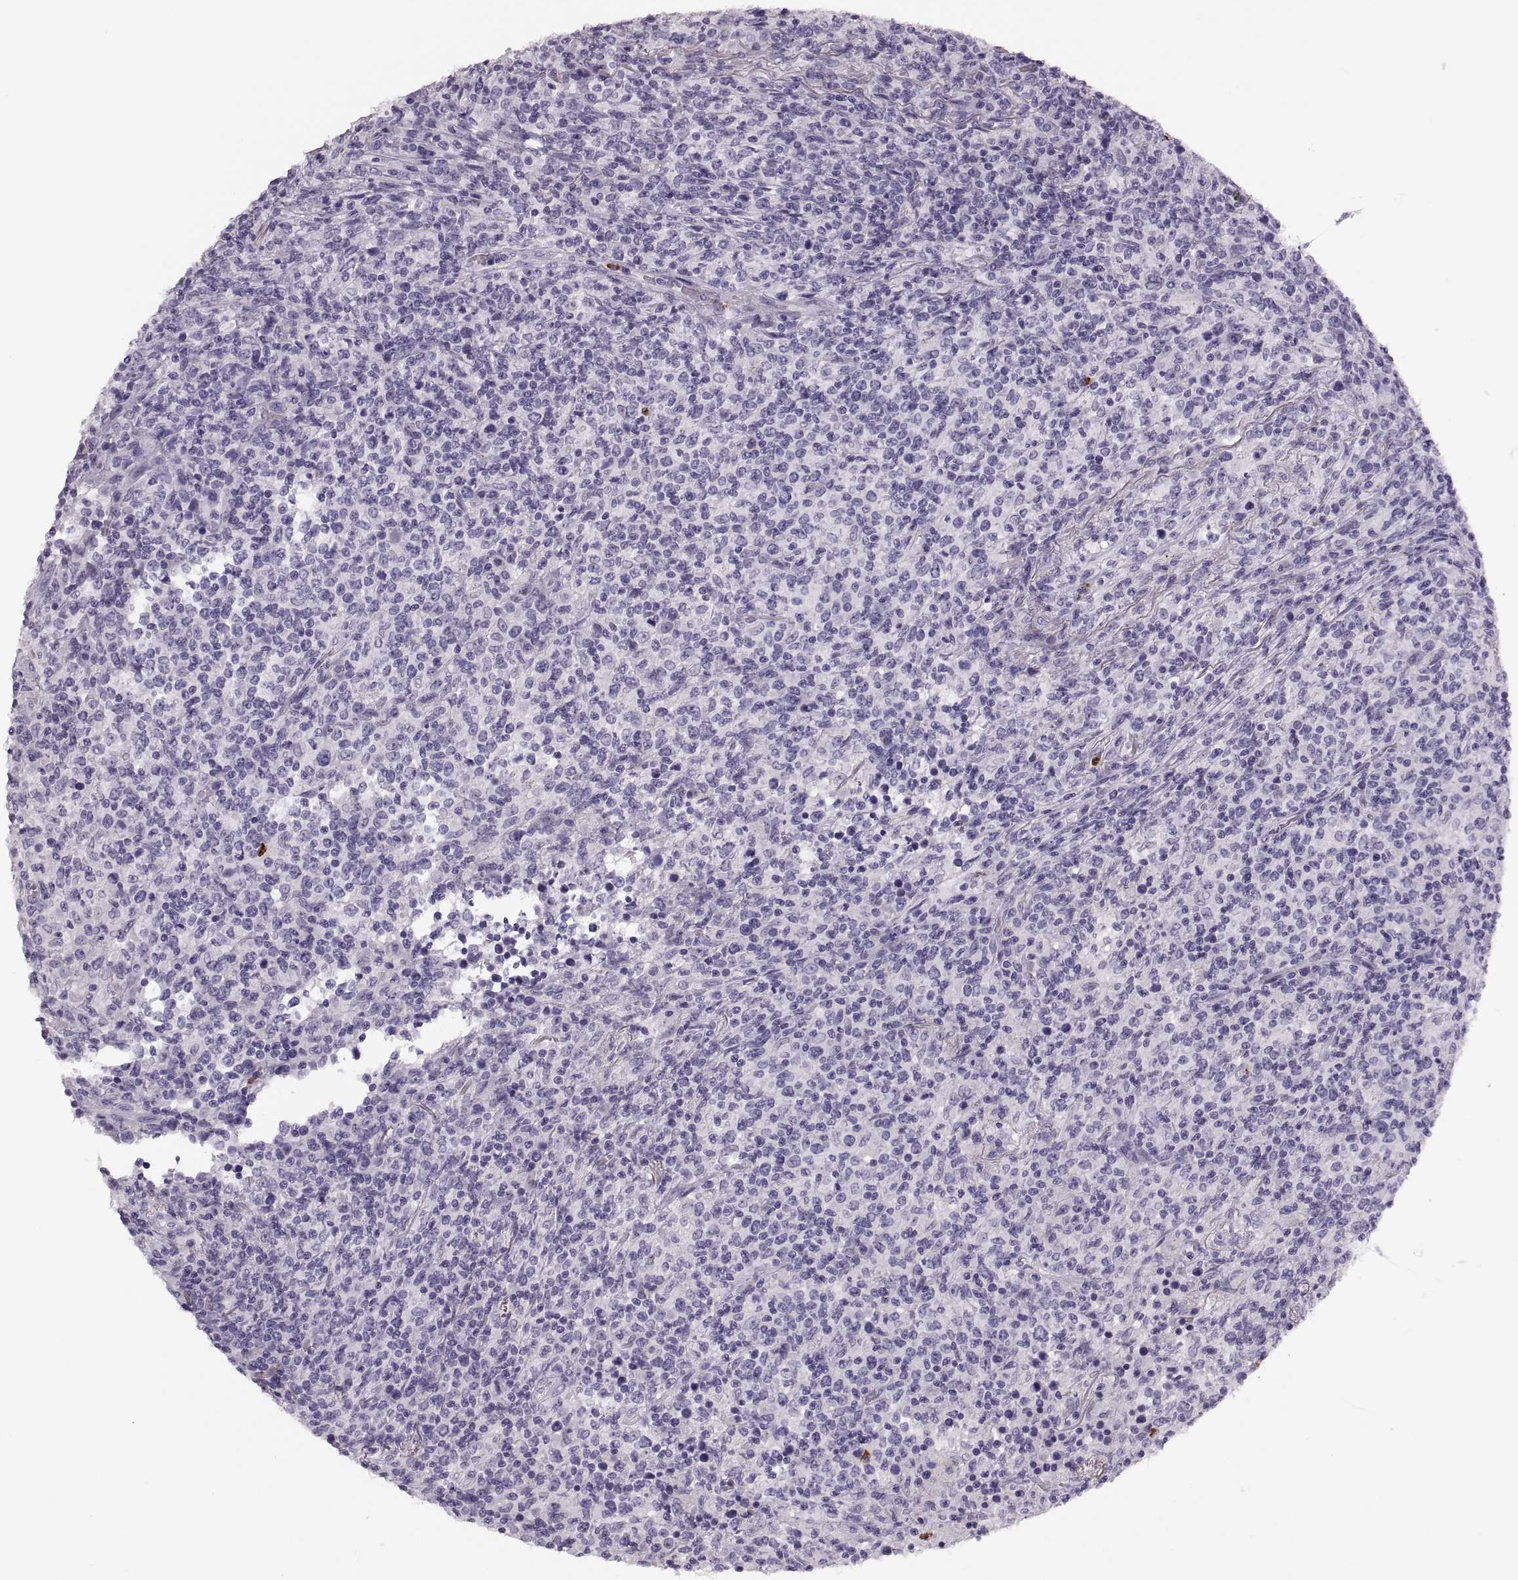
{"staining": {"intensity": "negative", "quantity": "none", "location": "none"}, "tissue": "lymphoma", "cell_type": "Tumor cells", "image_type": "cancer", "snomed": [{"axis": "morphology", "description": "Malignant lymphoma, non-Hodgkin's type, High grade"}, {"axis": "topography", "description": "Lung"}], "caption": "Immunohistochemical staining of lymphoma demonstrates no significant positivity in tumor cells. (Immunohistochemistry, brightfield microscopy, high magnification).", "gene": "MILR1", "patient": {"sex": "male", "age": 79}}